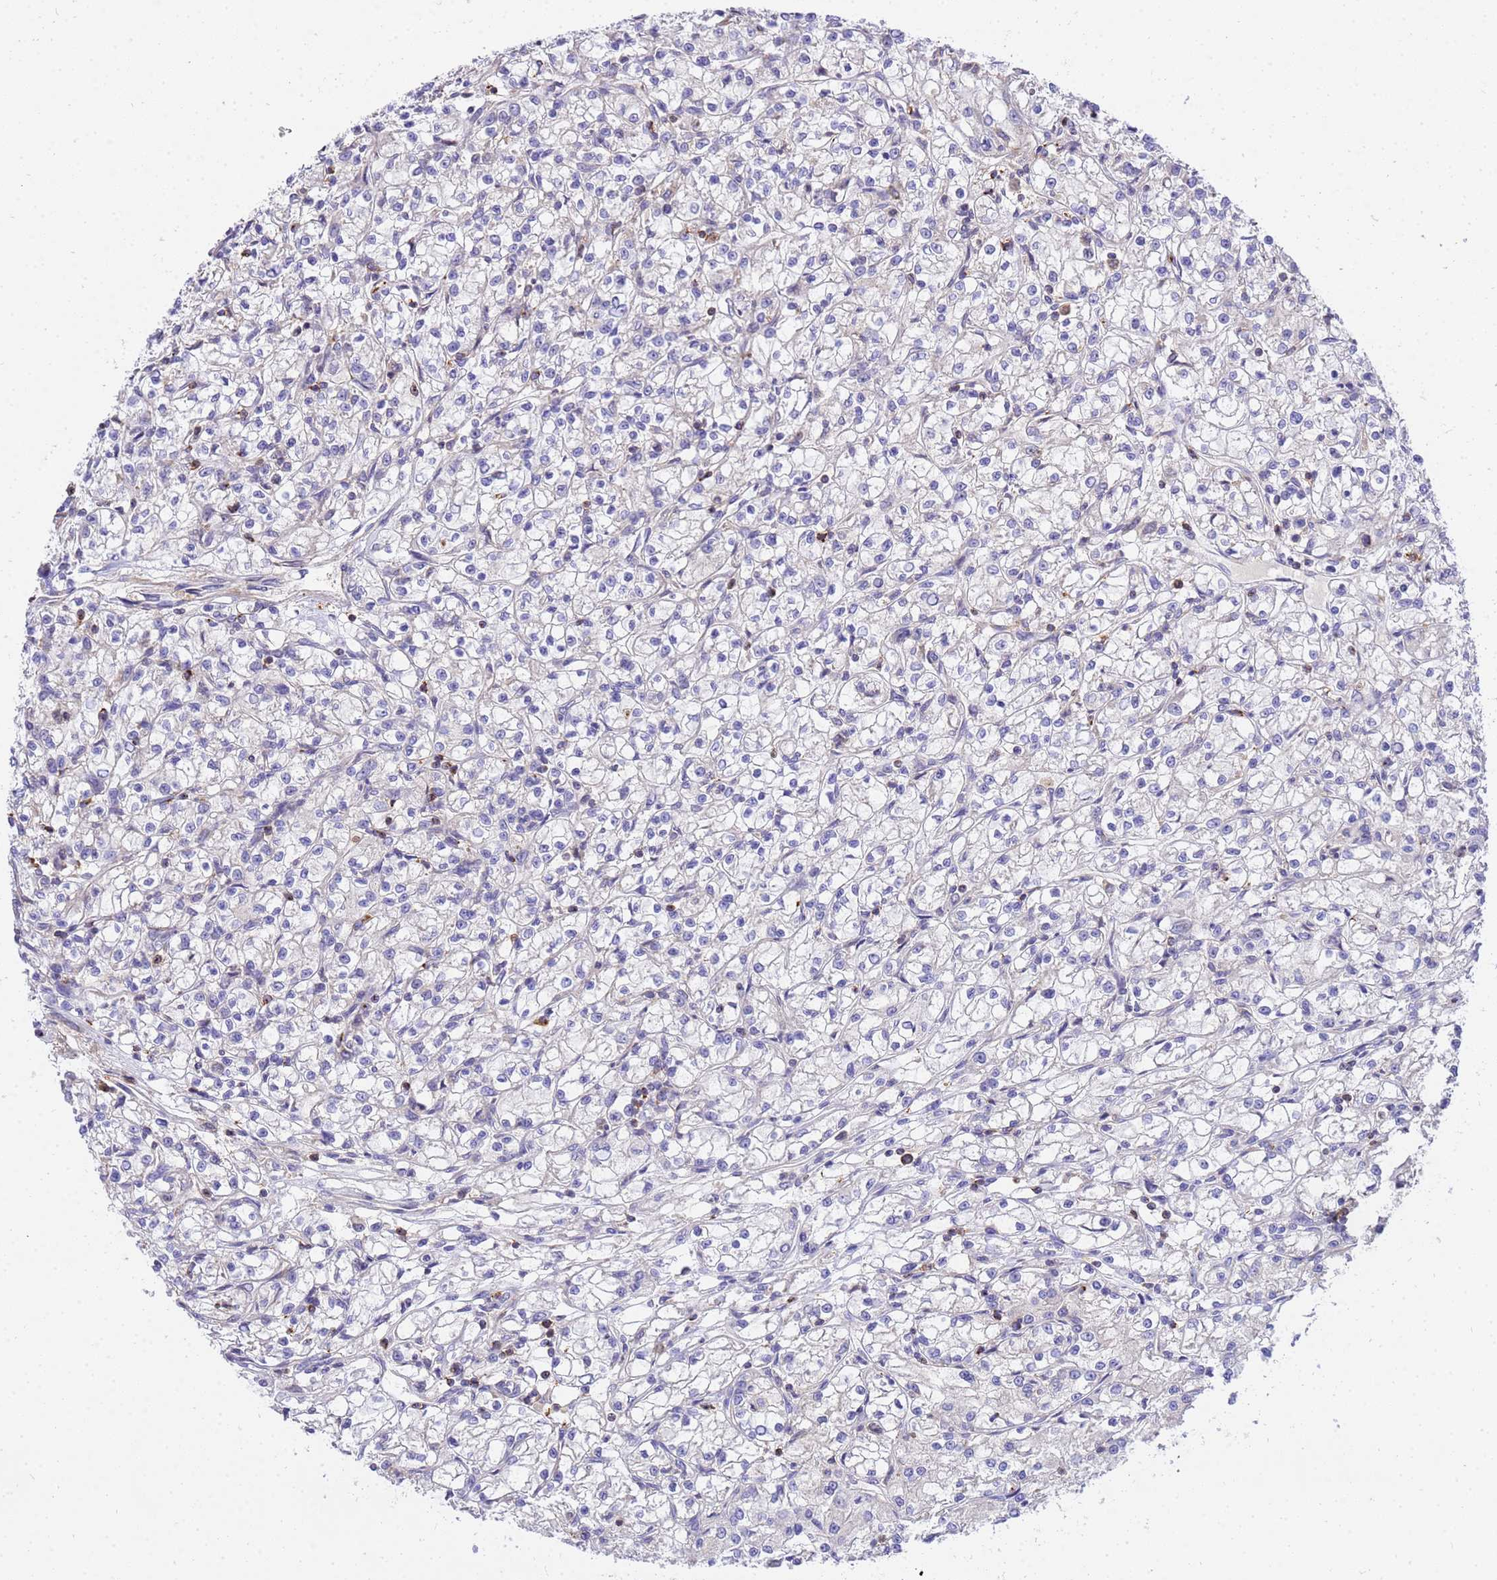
{"staining": {"intensity": "negative", "quantity": "none", "location": "none"}, "tissue": "renal cancer", "cell_type": "Tumor cells", "image_type": "cancer", "snomed": [{"axis": "morphology", "description": "Adenocarcinoma, NOS"}, {"axis": "topography", "description": "Kidney"}], "caption": "Renal adenocarcinoma stained for a protein using immunohistochemistry (IHC) exhibits no staining tumor cells.", "gene": "WDR64", "patient": {"sex": "female", "age": 59}}